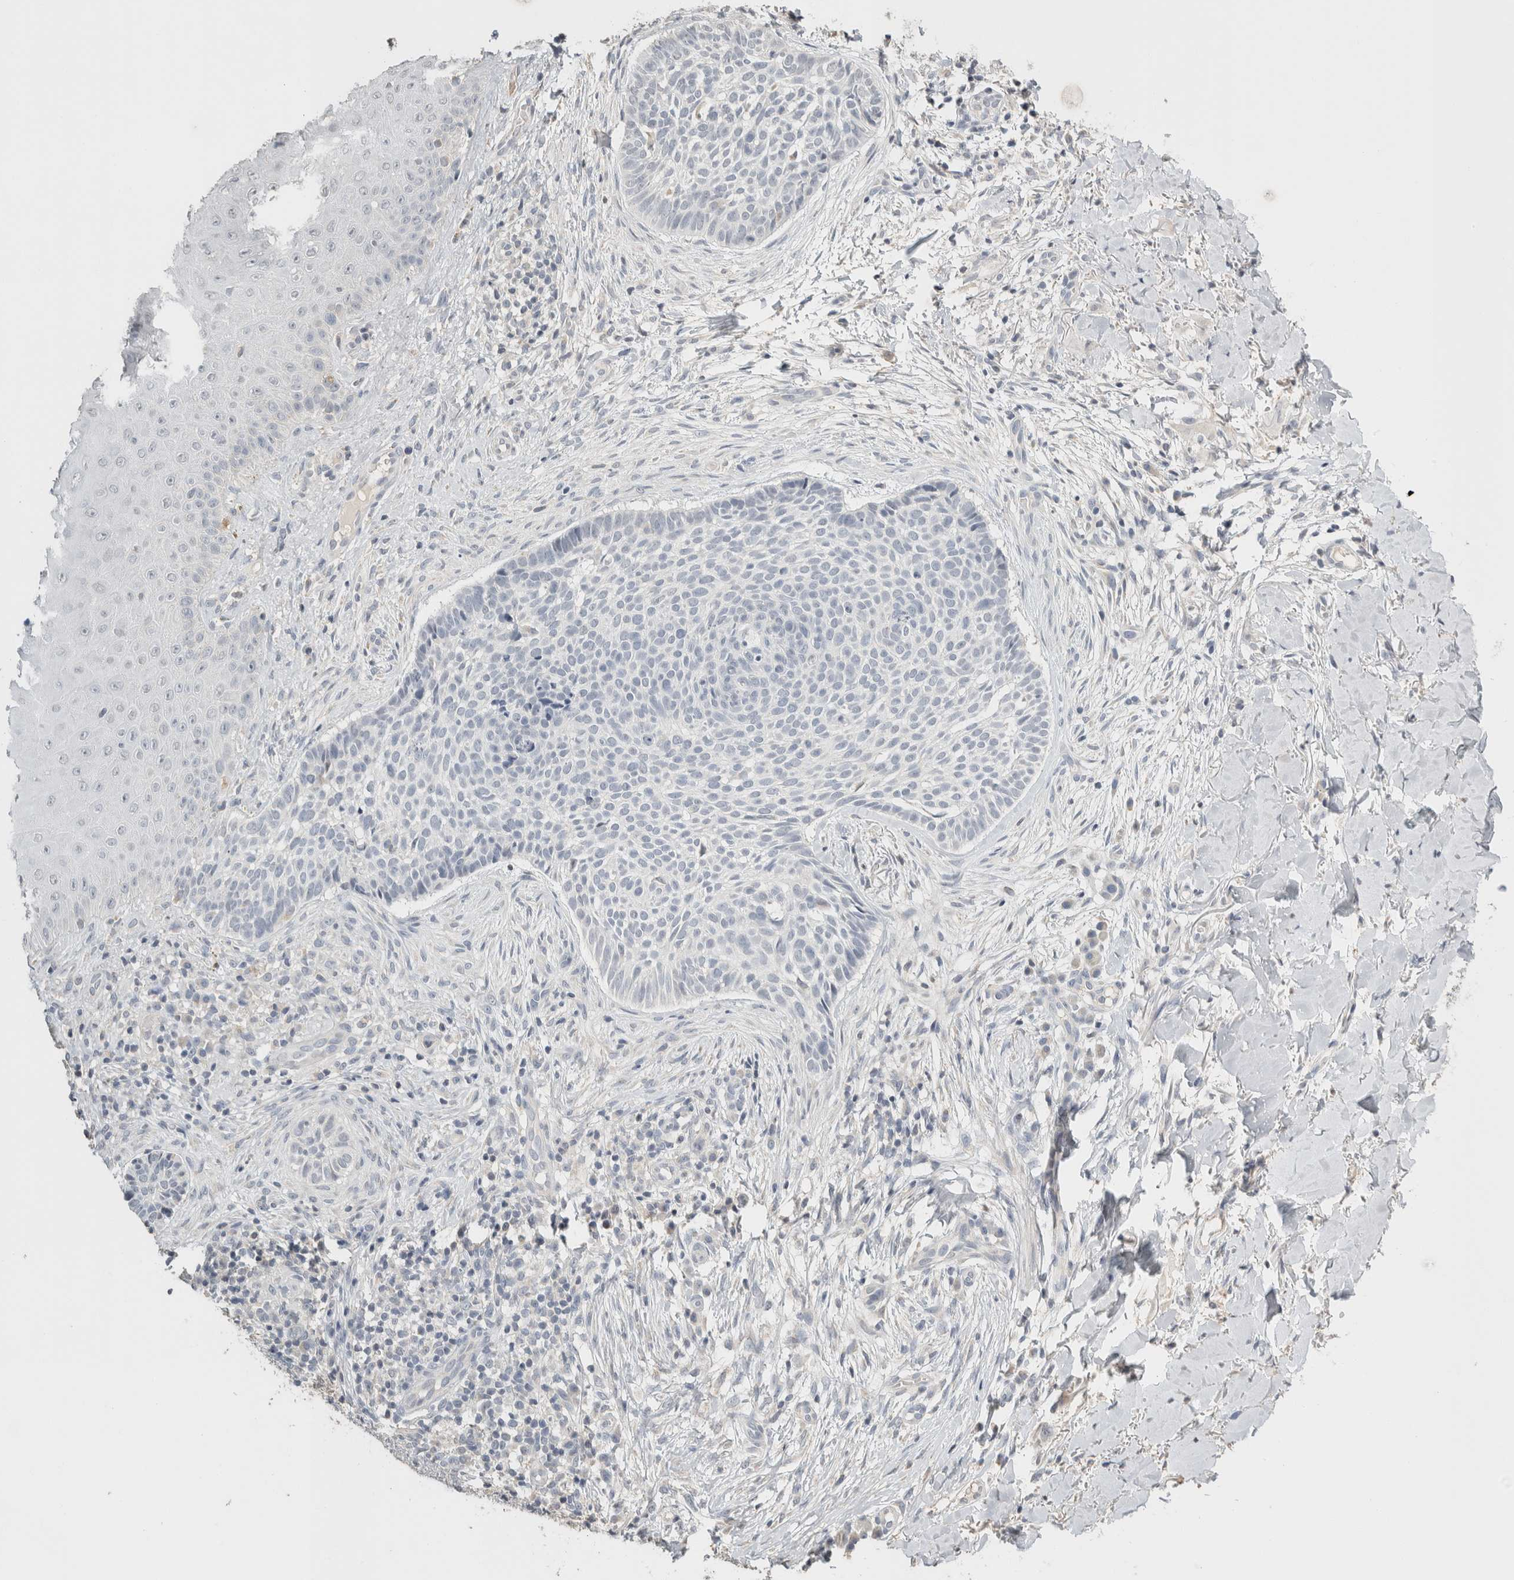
{"staining": {"intensity": "negative", "quantity": "none", "location": "none"}, "tissue": "skin cancer", "cell_type": "Tumor cells", "image_type": "cancer", "snomed": [{"axis": "morphology", "description": "Normal tissue, NOS"}, {"axis": "morphology", "description": "Basal cell carcinoma"}, {"axis": "topography", "description": "Skin"}], "caption": "Tumor cells show no significant expression in skin cancer. Brightfield microscopy of immunohistochemistry stained with DAB (brown) and hematoxylin (blue), captured at high magnification.", "gene": "CRAT", "patient": {"sex": "male", "age": 67}}